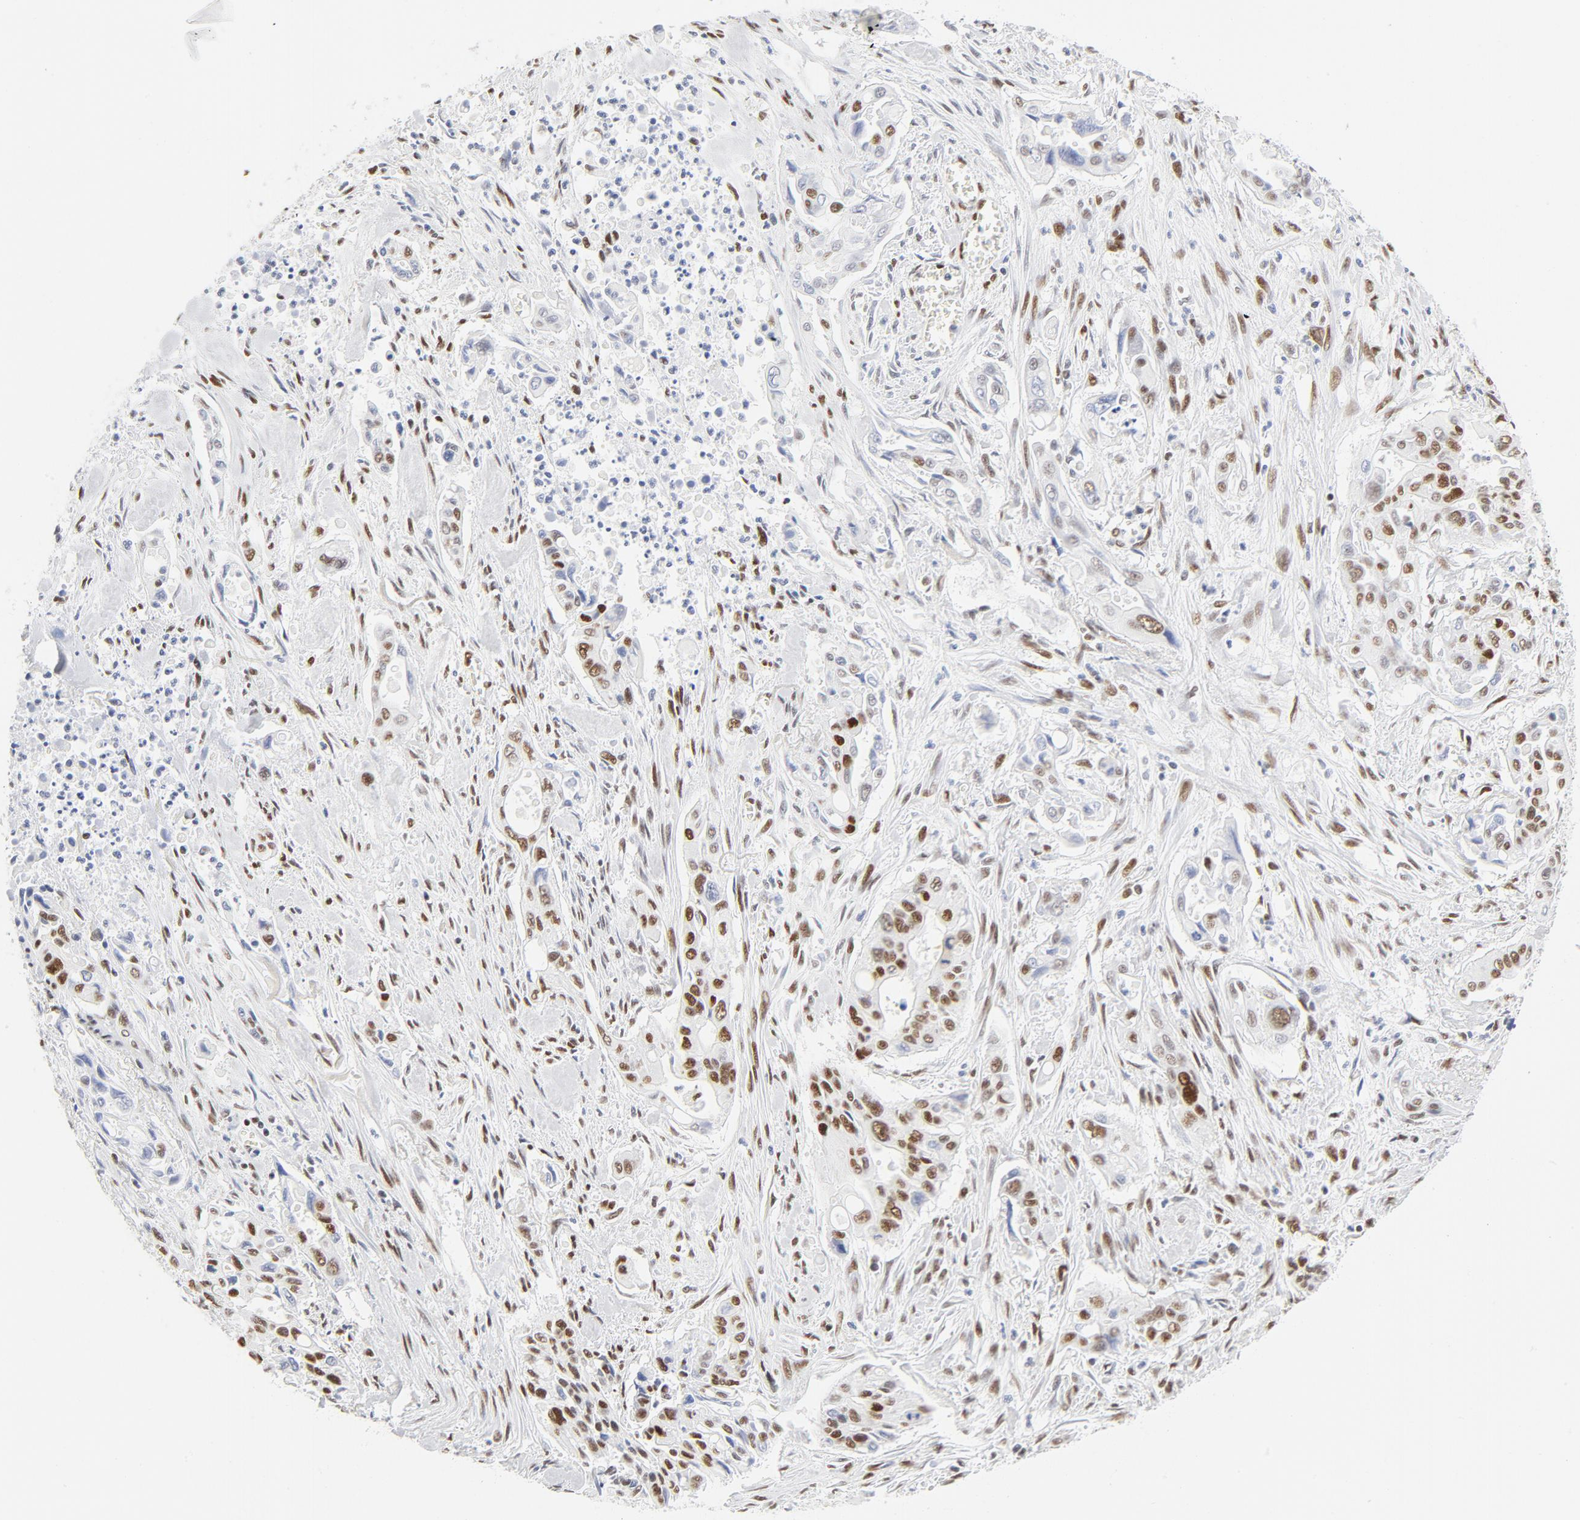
{"staining": {"intensity": "moderate", "quantity": "<25%", "location": "nuclear"}, "tissue": "pancreatic cancer", "cell_type": "Tumor cells", "image_type": "cancer", "snomed": [{"axis": "morphology", "description": "Adenocarcinoma, NOS"}, {"axis": "topography", "description": "Pancreas"}], "caption": "This micrograph exhibits pancreatic adenocarcinoma stained with immunohistochemistry (IHC) to label a protein in brown. The nuclear of tumor cells show moderate positivity for the protein. Nuclei are counter-stained blue.", "gene": "ATF2", "patient": {"sex": "male", "age": 77}}